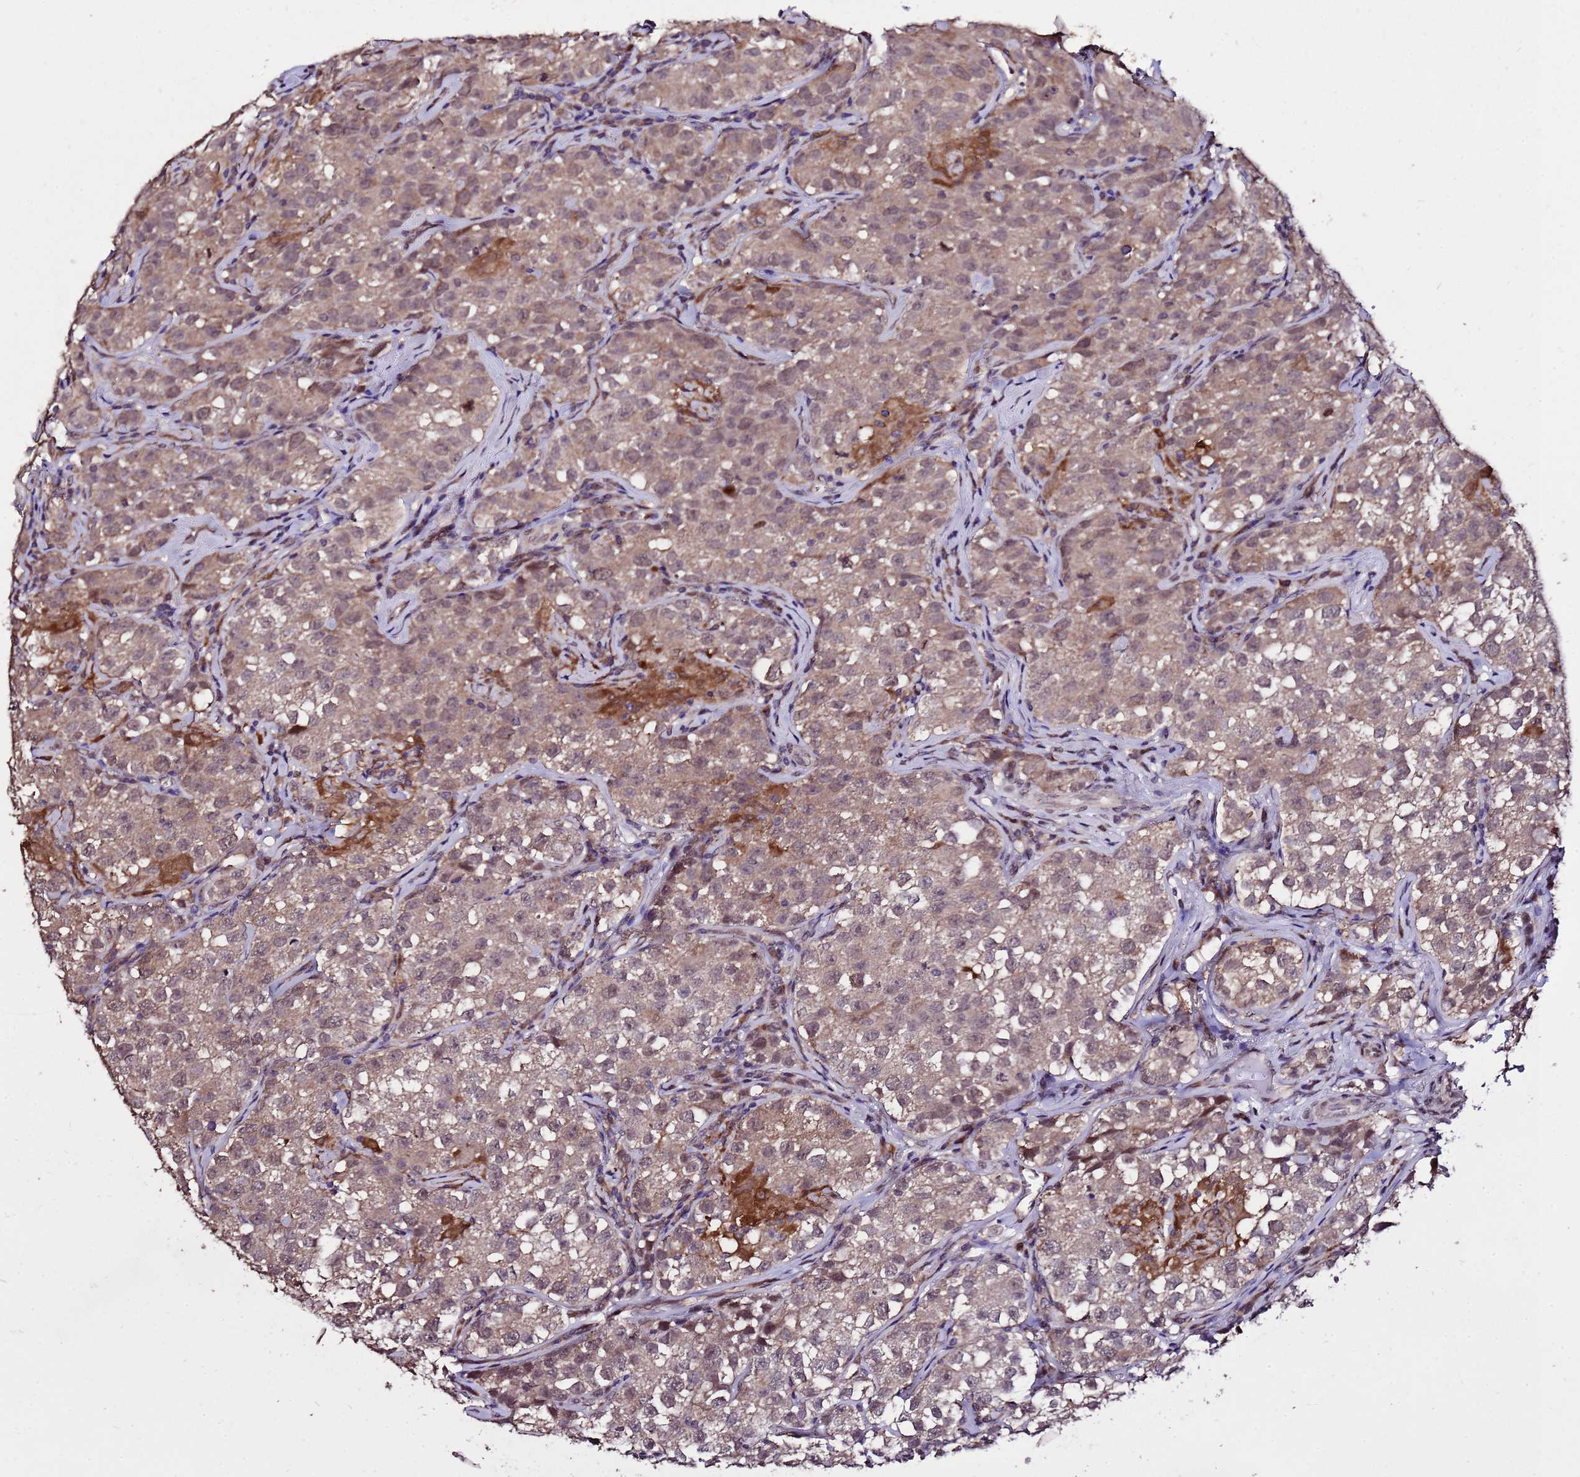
{"staining": {"intensity": "weak", "quantity": ">75%", "location": "cytoplasmic/membranous"}, "tissue": "testis cancer", "cell_type": "Tumor cells", "image_type": "cancer", "snomed": [{"axis": "morphology", "description": "Seminoma, NOS"}, {"axis": "morphology", "description": "Carcinoma, Embryonal, NOS"}, {"axis": "topography", "description": "Testis"}], "caption": "IHC (DAB) staining of human testis seminoma exhibits weak cytoplasmic/membranous protein expression in about >75% of tumor cells.", "gene": "ZNF329", "patient": {"sex": "male", "age": 43}}